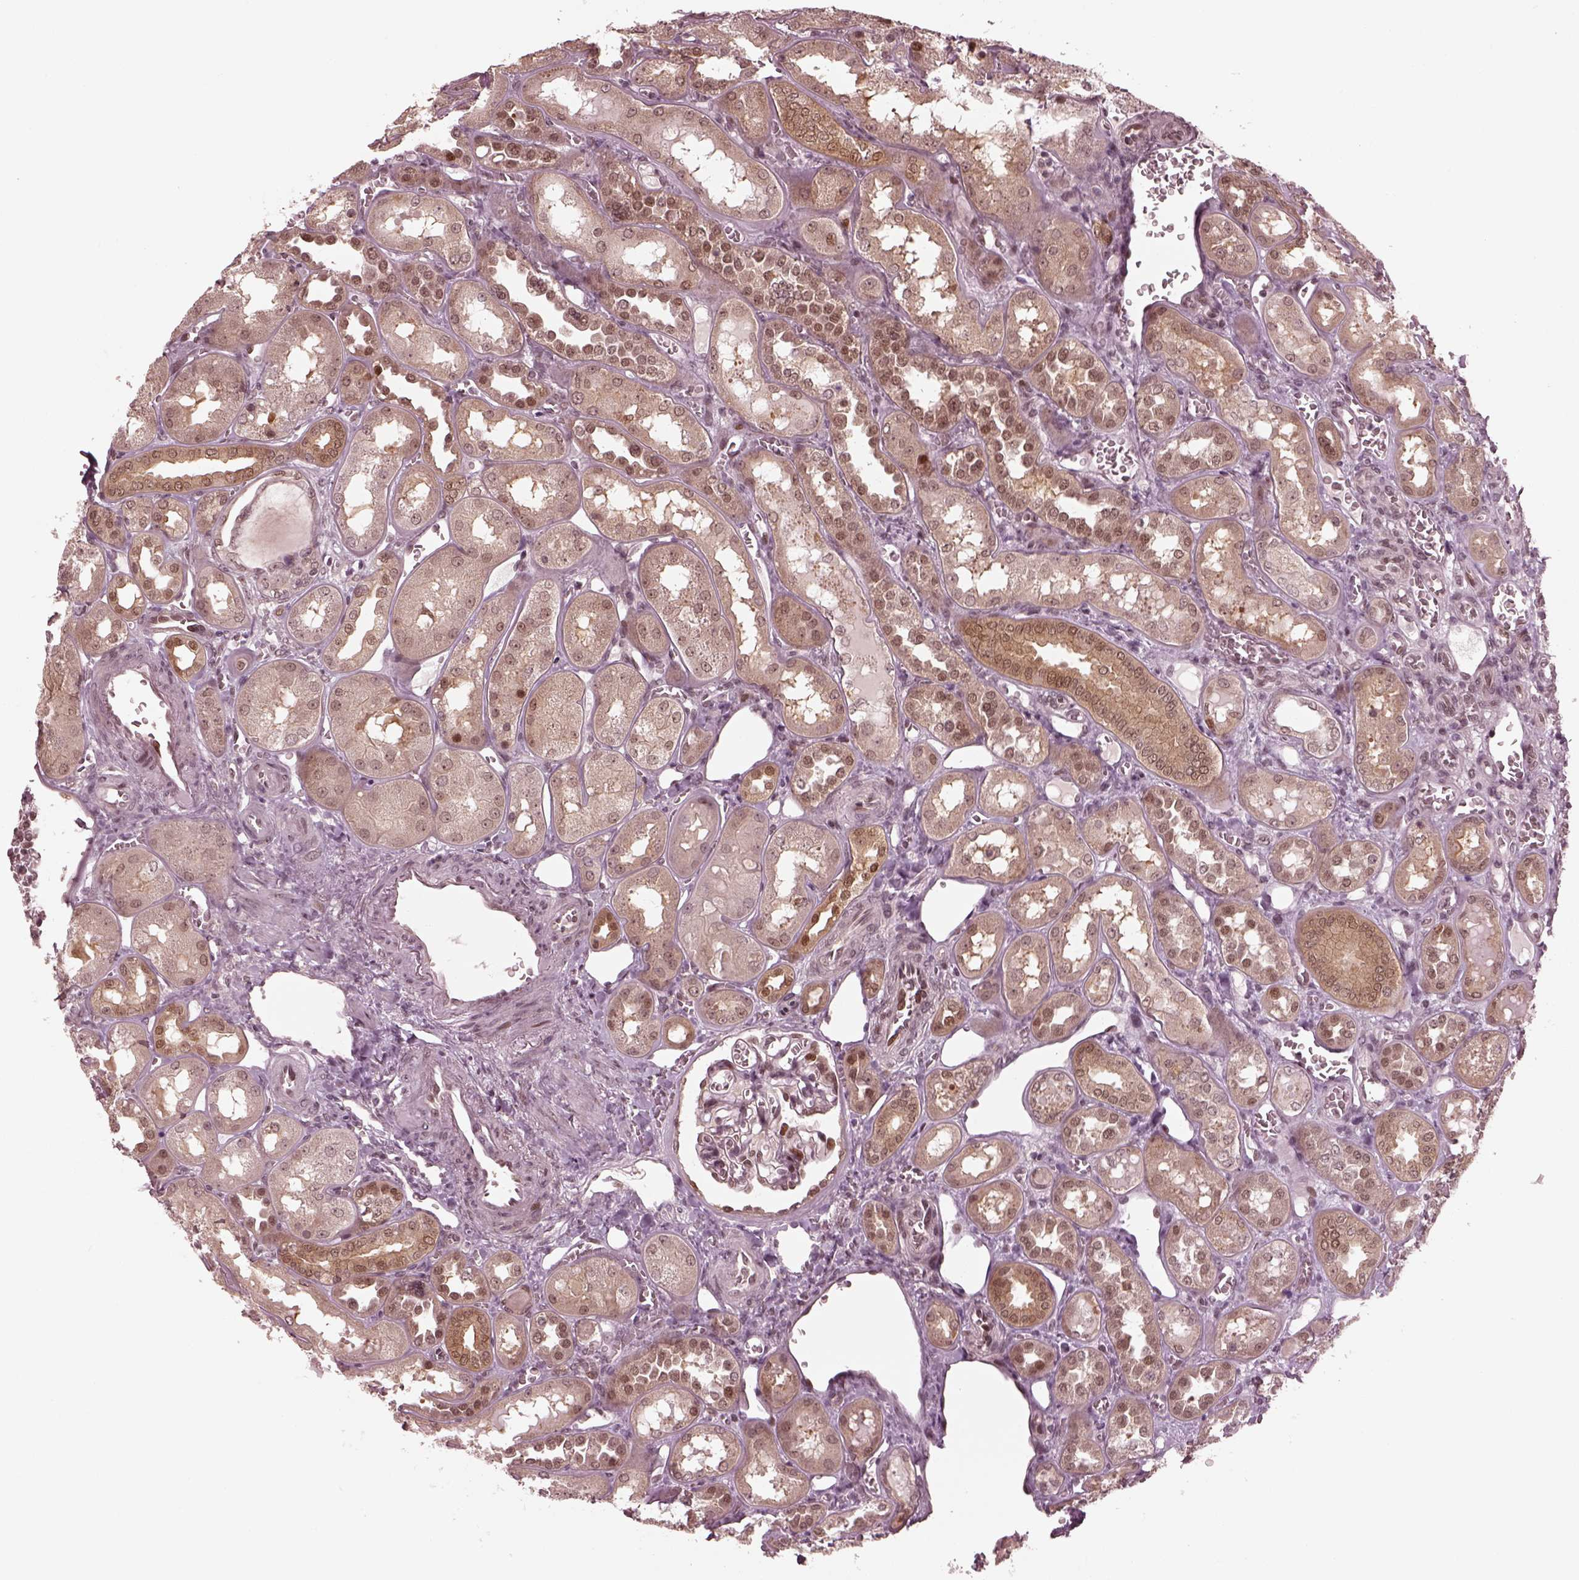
{"staining": {"intensity": "moderate", "quantity": "<25%", "location": "nuclear"}, "tissue": "kidney", "cell_type": "Cells in glomeruli", "image_type": "normal", "snomed": [{"axis": "morphology", "description": "Normal tissue, NOS"}, {"axis": "topography", "description": "Kidney"}], "caption": "Approximately <25% of cells in glomeruli in benign kidney demonstrate moderate nuclear protein positivity as visualized by brown immunohistochemical staining.", "gene": "TRIB3", "patient": {"sex": "male", "age": 73}}